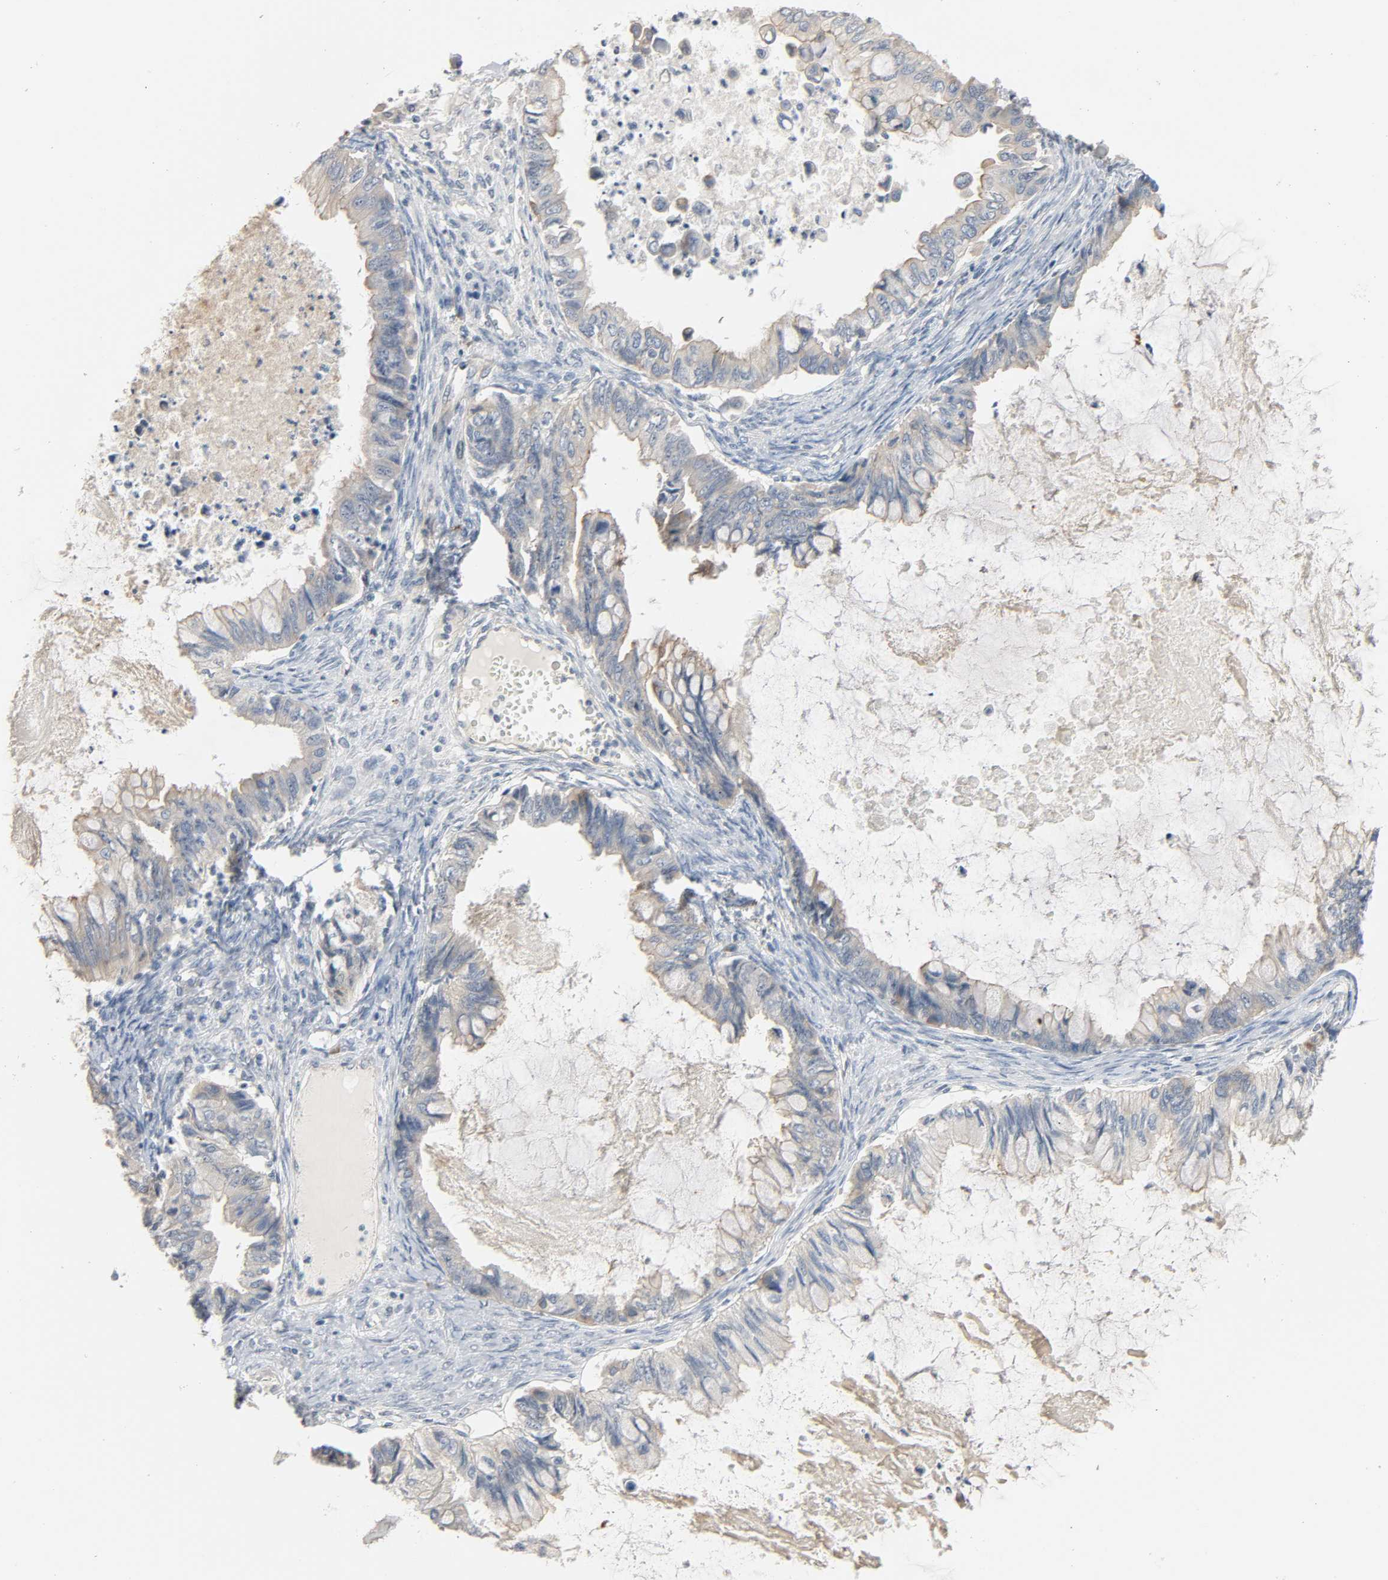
{"staining": {"intensity": "weak", "quantity": ">75%", "location": "cytoplasmic/membranous"}, "tissue": "ovarian cancer", "cell_type": "Tumor cells", "image_type": "cancer", "snomed": [{"axis": "morphology", "description": "Cystadenocarcinoma, mucinous, NOS"}, {"axis": "topography", "description": "Ovary"}], "caption": "Immunohistochemical staining of mucinous cystadenocarcinoma (ovarian) reveals low levels of weak cytoplasmic/membranous expression in about >75% of tumor cells.", "gene": "LIMCH1", "patient": {"sex": "female", "age": 80}}